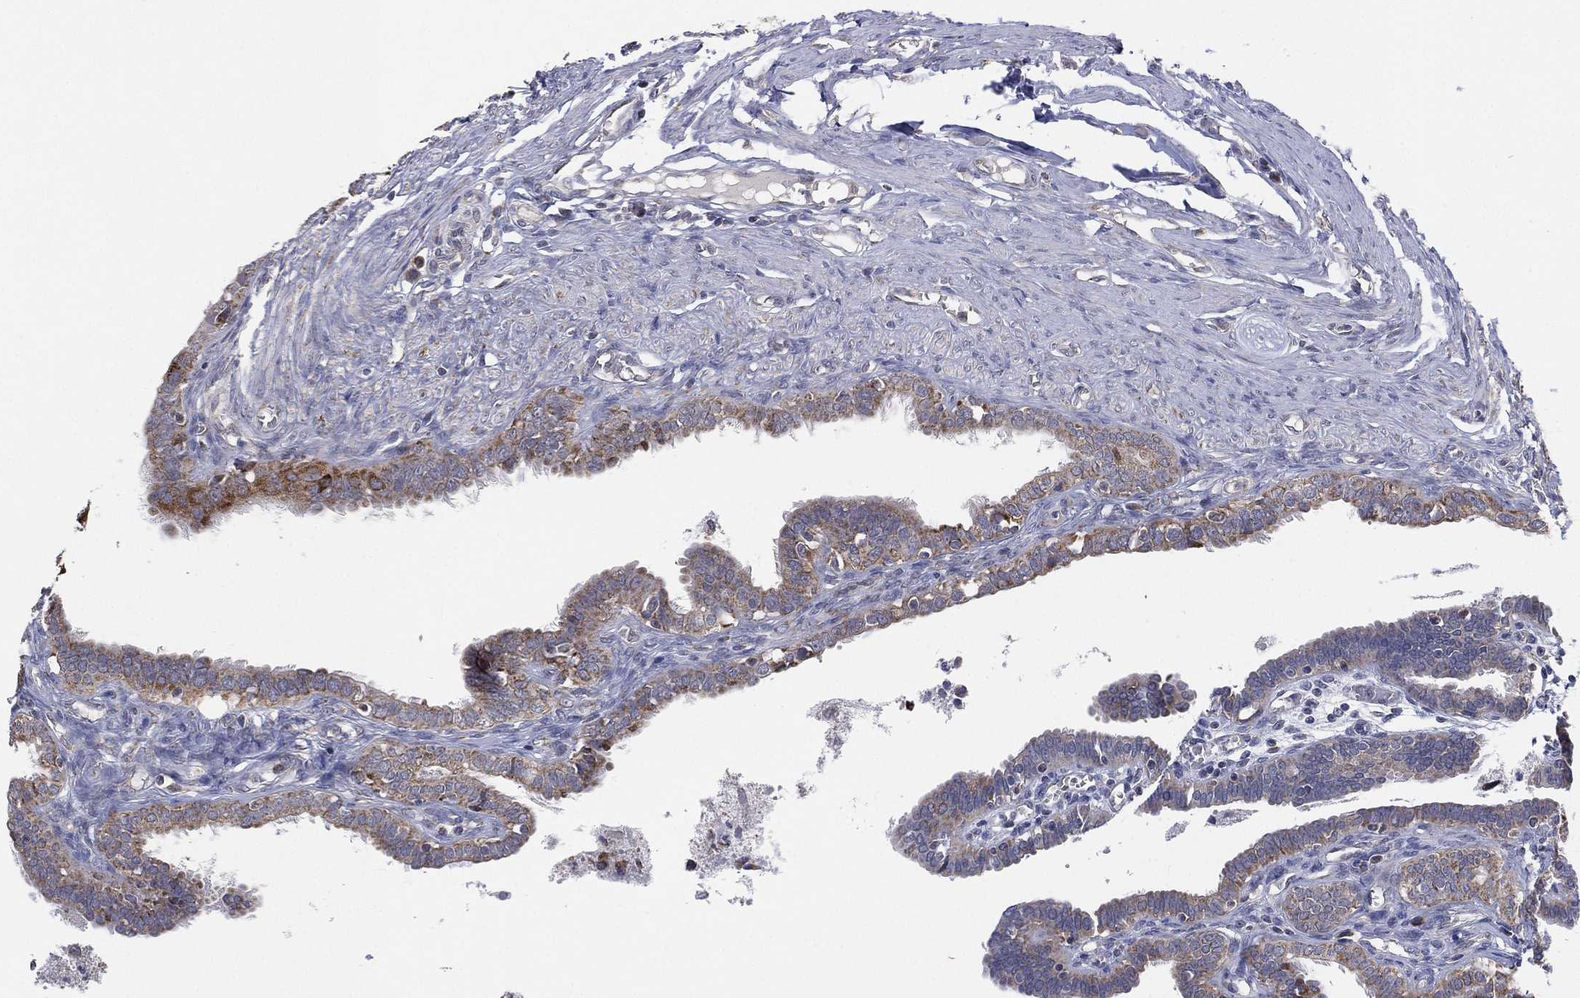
{"staining": {"intensity": "moderate", "quantity": "25%-75%", "location": "cytoplasmic/membranous"}, "tissue": "fallopian tube", "cell_type": "Glandular cells", "image_type": "normal", "snomed": [{"axis": "morphology", "description": "Normal tissue, NOS"}, {"axis": "morphology", "description": "Carcinoma, endometroid"}, {"axis": "topography", "description": "Fallopian tube"}, {"axis": "topography", "description": "Ovary"}], "caption": "Immunohistochemistry (IHC) of unremarkable human fallopian tube shows medium levels of moderate cytoplasmic/membranous staining in about 25%-75% of glandular cells. (IHC, brightfield microscopy, high magnification).", "gene": "PSMG4", "patient": {"sex": "female", "age": 42}}